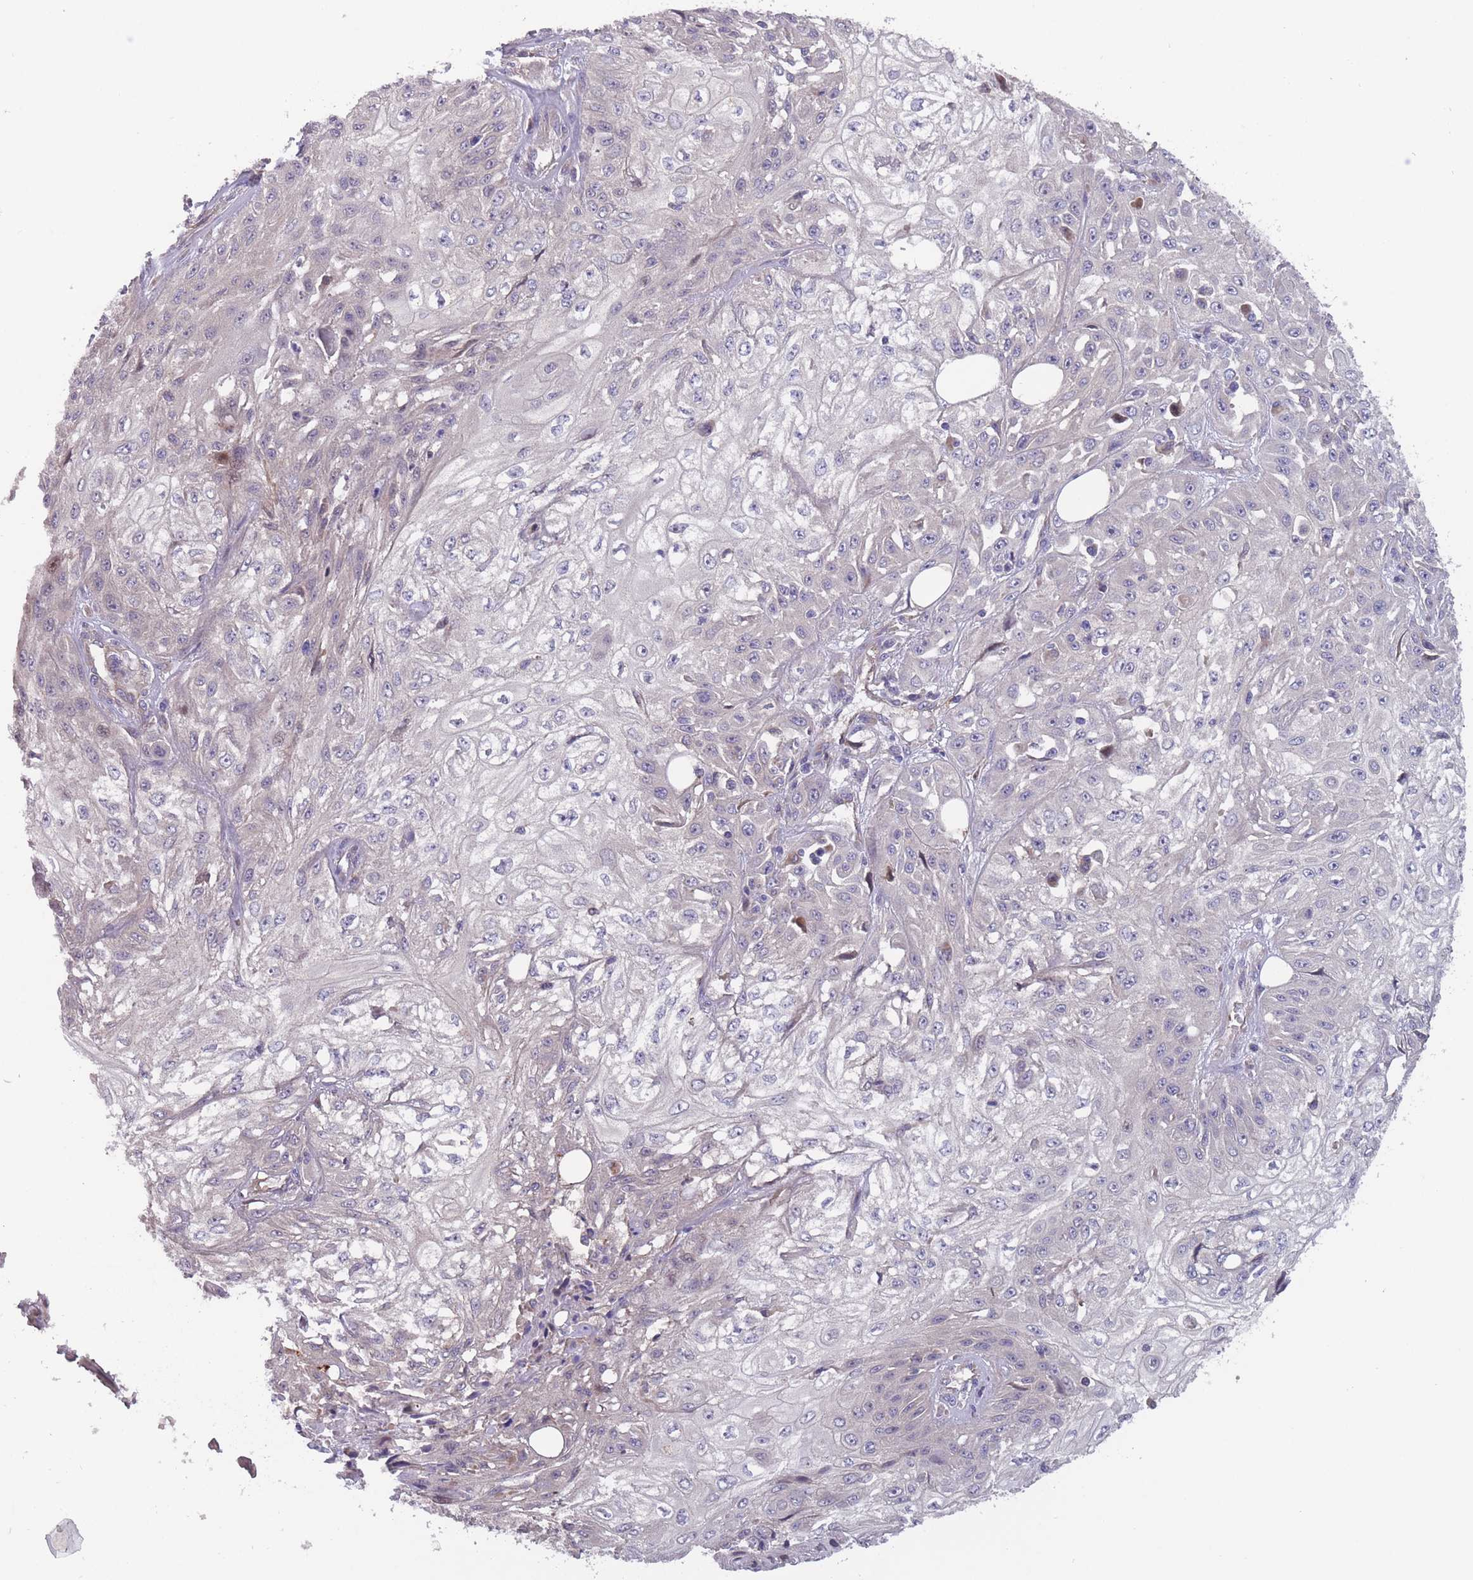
{"staining": {"intensity": "negative", "quantity": "none", "location": "none"}, "tissue": "skin cancer", "cell_type": "Tumor cells", "image_type": "cancer", "snomed": [{"axis": "morphology", "description": "Squamous cell carcinoma, NOS"}, {"axis": "morphology", "description": "Squamous cell carcinoma, metastatic, NOS"}, {"axis": "topography", "description": "Skin"}, {"axis": "topography", "description": "Lymph node"}], "caption": "Photomicrograph shows no significant protein positivity in tumor cells of skin metastatic squamous cell carcinoma. (DAB immunohistochemistry, high magnification).", "gene": "ITPKC", "patient": {"sex": "male", "age": 75}}